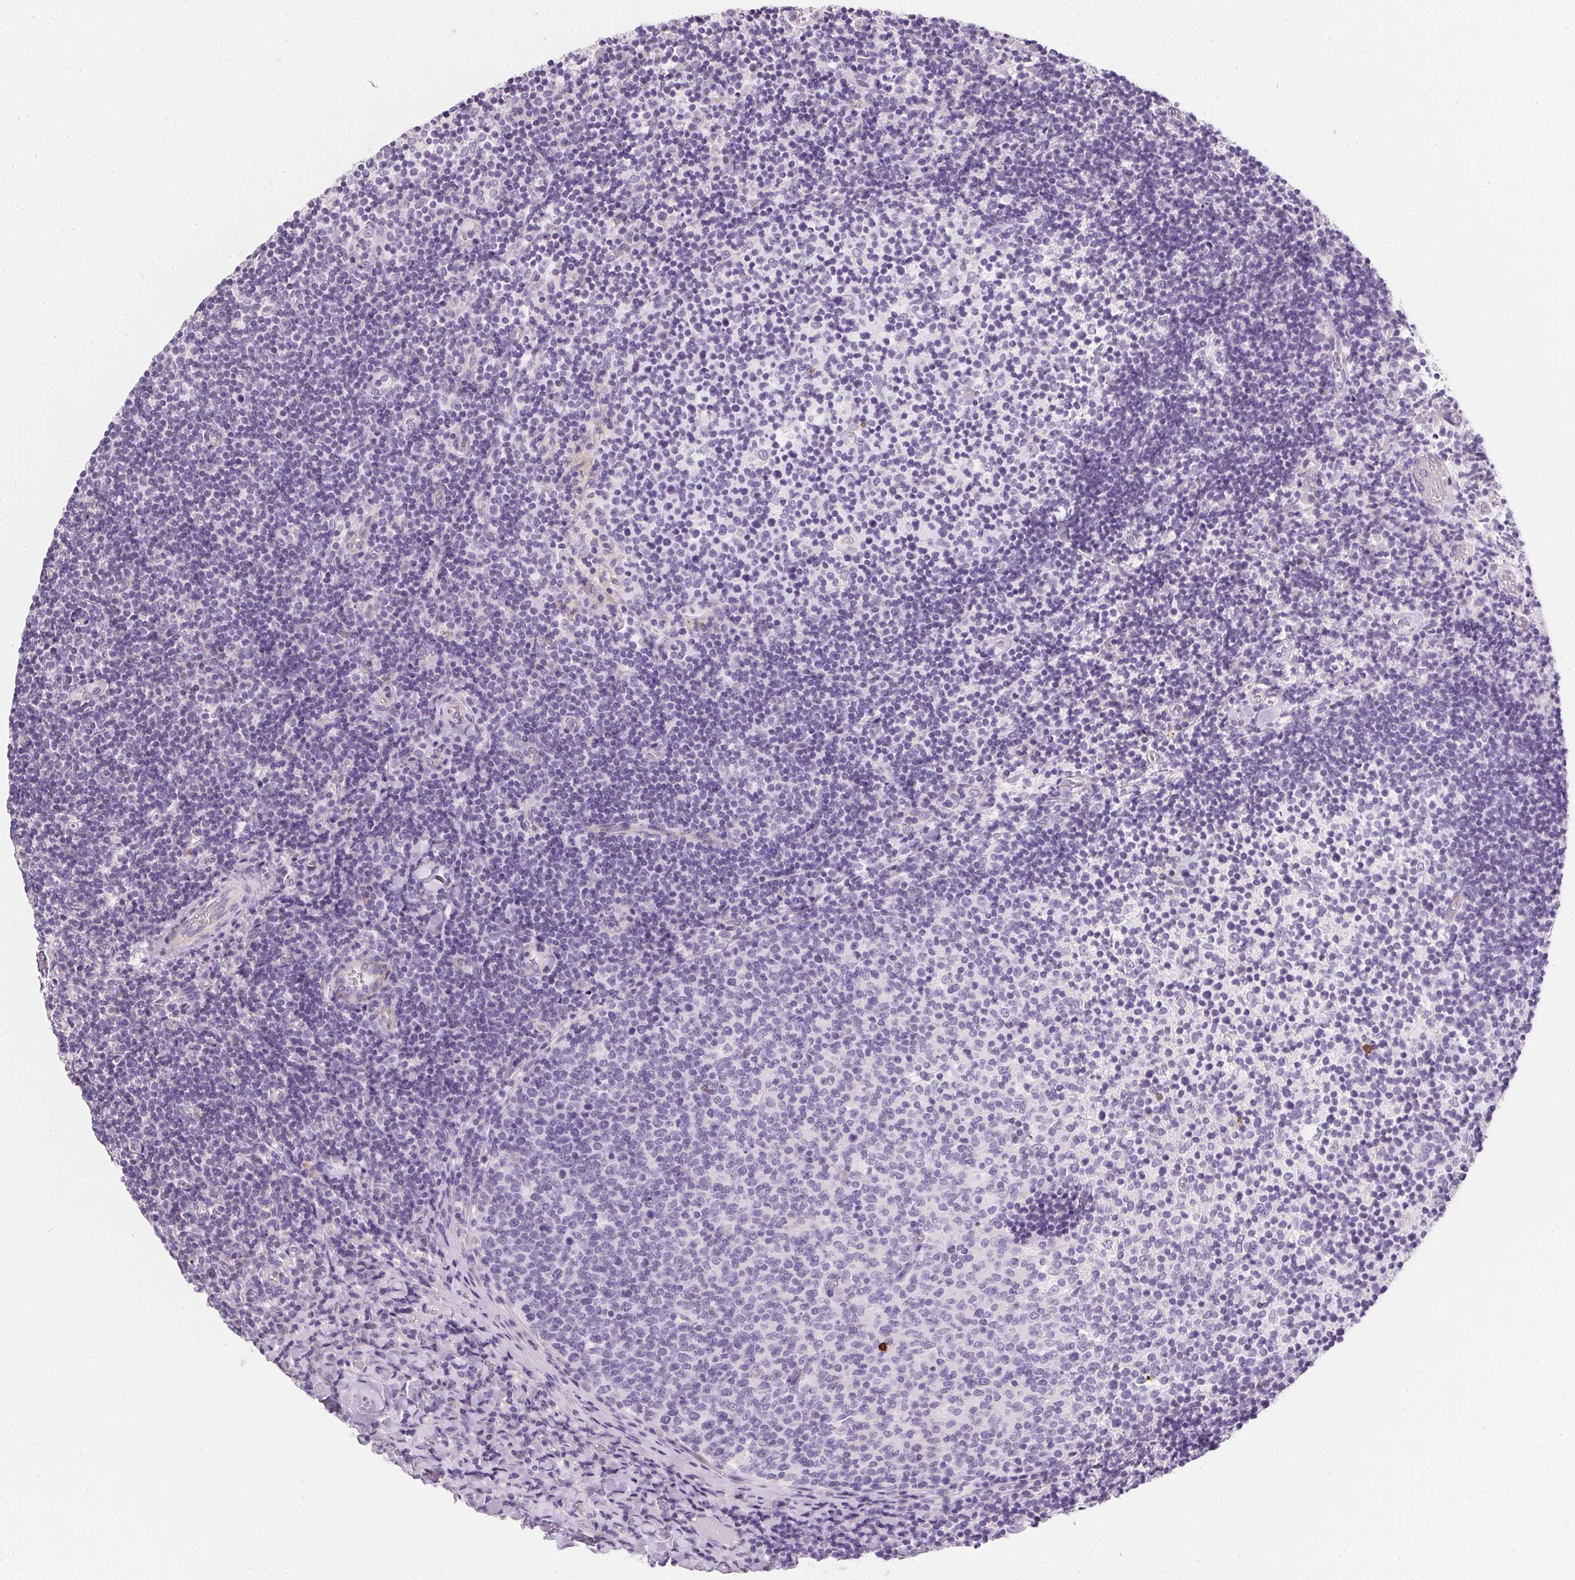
{"staining": {"intensity": "negative", "quantity": "none", "location": "none"}, "tissue": "tonsil", "cell_type": "Germinal center cells", "image_type": "normal", "snomed": [{"axis": "morphology", "description": "Normal tissue, NOS"}, {"axis": "topography", "description": "Tonsil"}], "caption": "Immunohistochemistry image of unremarkable tonsil: human tonsil stained with DAB exhibits no significant protein expression in germinal center cells. Brightfield microscopy of immunohistochemistry (IHC) stained with DAB (3,3'-diaminobenzidine) (brown) and hematoxylin (blue), captured at high magnification.", "gene": "AQP5", "patient": {"sex": "female", "age": 10}}